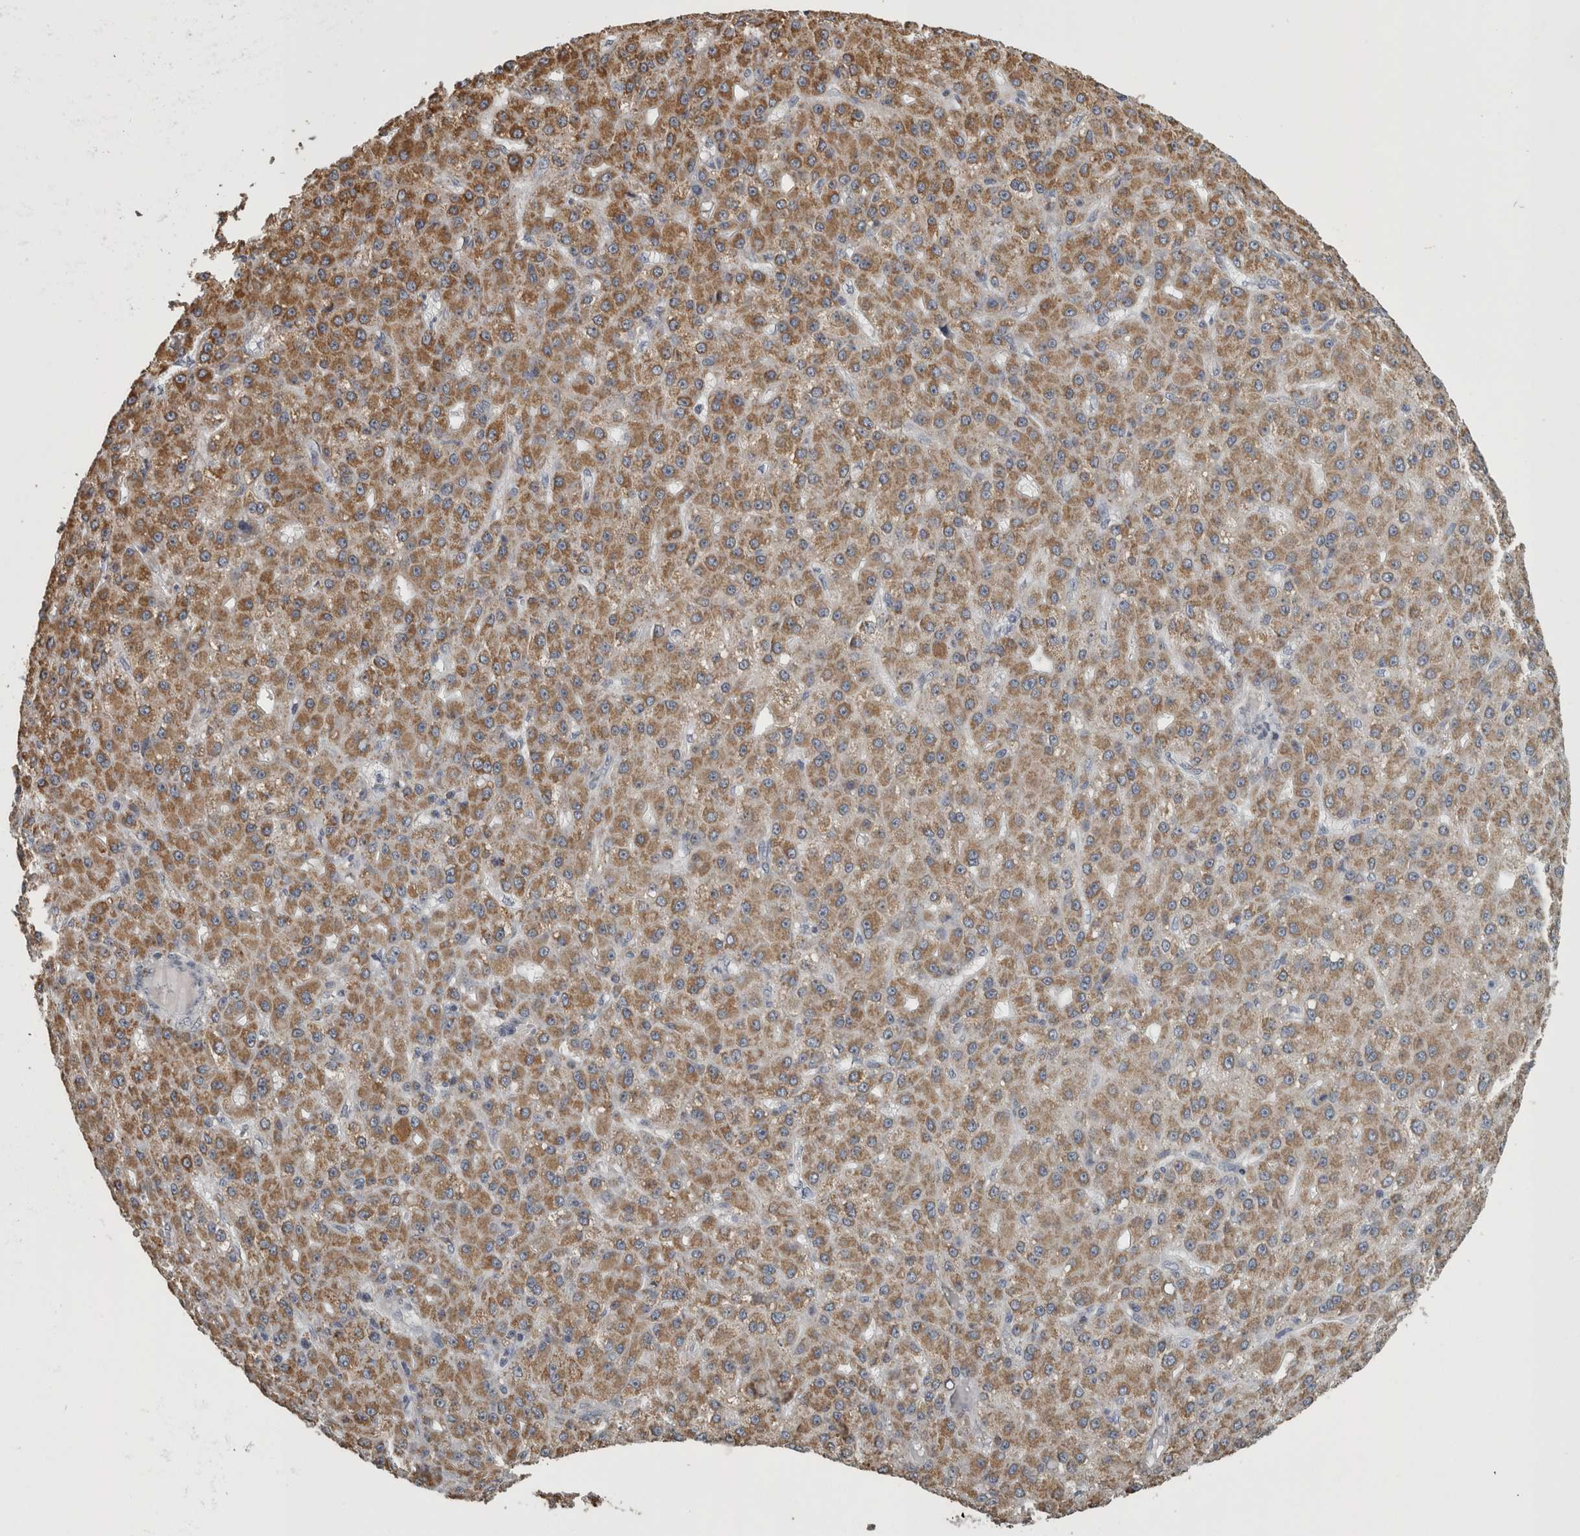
{"staining": {"intensity": "moderate", "quantity": ">75%", "location": "cytoplasmic/membranous"}, "tissue": "liver cancer", "cell_type": "Tumor cells", "image_type": "cancer", "snomed": [{"axis": "morphology", "description": "Carcinoma, Hepatocellular, NOS"}, {"axis": "topography", "description": "Liver"}], "caption": "Immunohistochemistry (IHC) image of liver cancer stained for a protein (brown), which displays medium levels of moderate cytoplasmic/membranous expression in approximately >75% of tumor cells.", "gene": "FRK", "patient": {"sex": "male", "age": 67}}